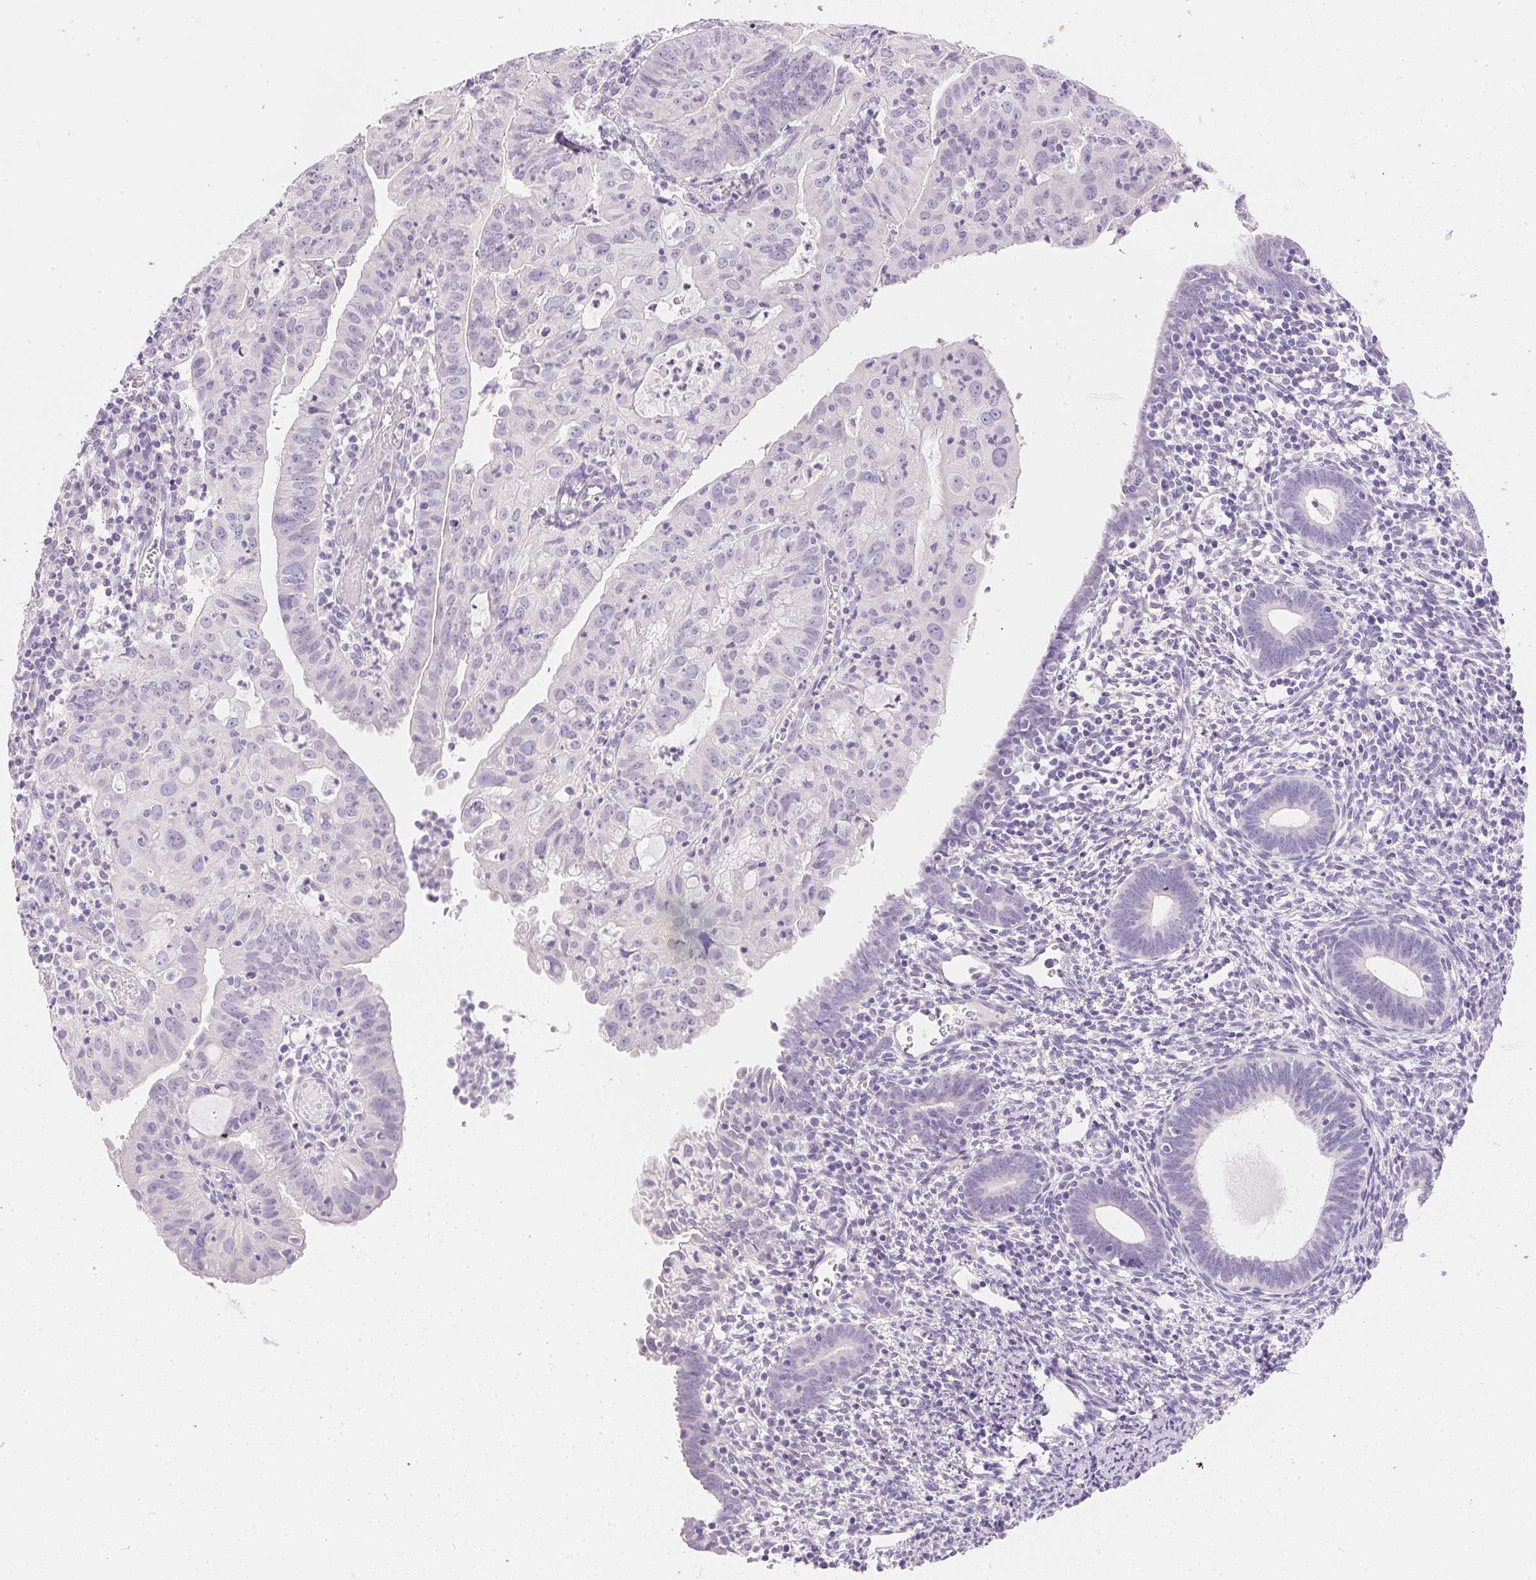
{"staining": {"intensity": "negative", "quantity": "none", "location": "none"}, "tissue": "endometrial cancer", "cell_type": "Tumor cells", "image_type": "cancer", "snomed": [{"axis": "morphology", "description": "Adenocarcinoma, NOS"}, {"axis": "topography", "description": "Endometrium"}], "caption": "This is an immunohistochemistry image of endometrial adenocarcinoma. There is no positivity in tumor cells.", "gene": "KCNE2", "patient": {"sex": "female", "age": 60}}